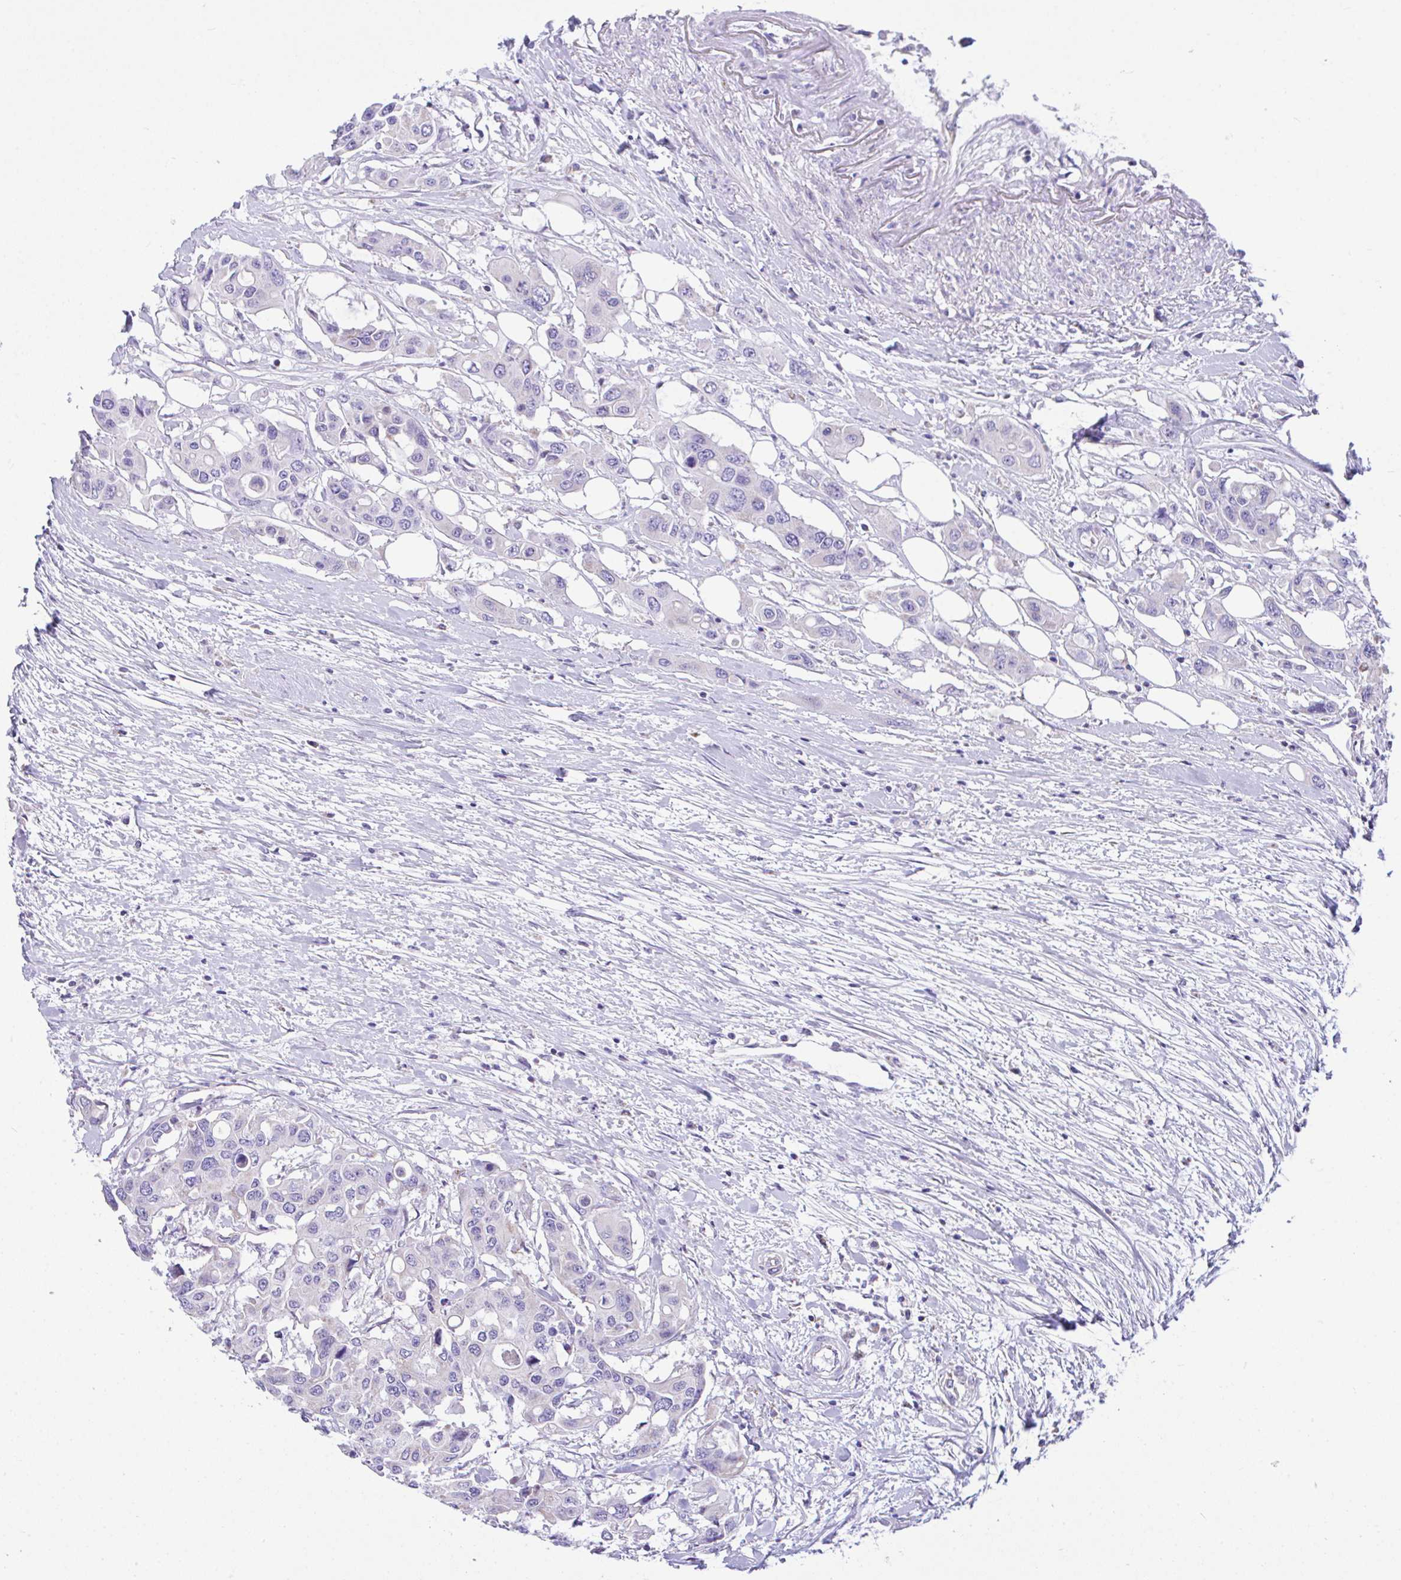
{"staining": {"intensity": "negative", "quantity": "none", "location": "none"}, "tissue": "colorectal cancer", "cell_type": "Tumor cells", "image_type": "cancer", "snomed": [{"axis": "morphology", "description": "Adenocarcinoma, NOS"}, {"axis": "topography", "description": "Colon"}], "caption": "Immunohistochemistry (IHC) of human colorectal cancer (adenocarcinoma) displays no expression in tumor cells.", "gene": "NLRP8", "patient": {"sex": "male", "age": 77}}